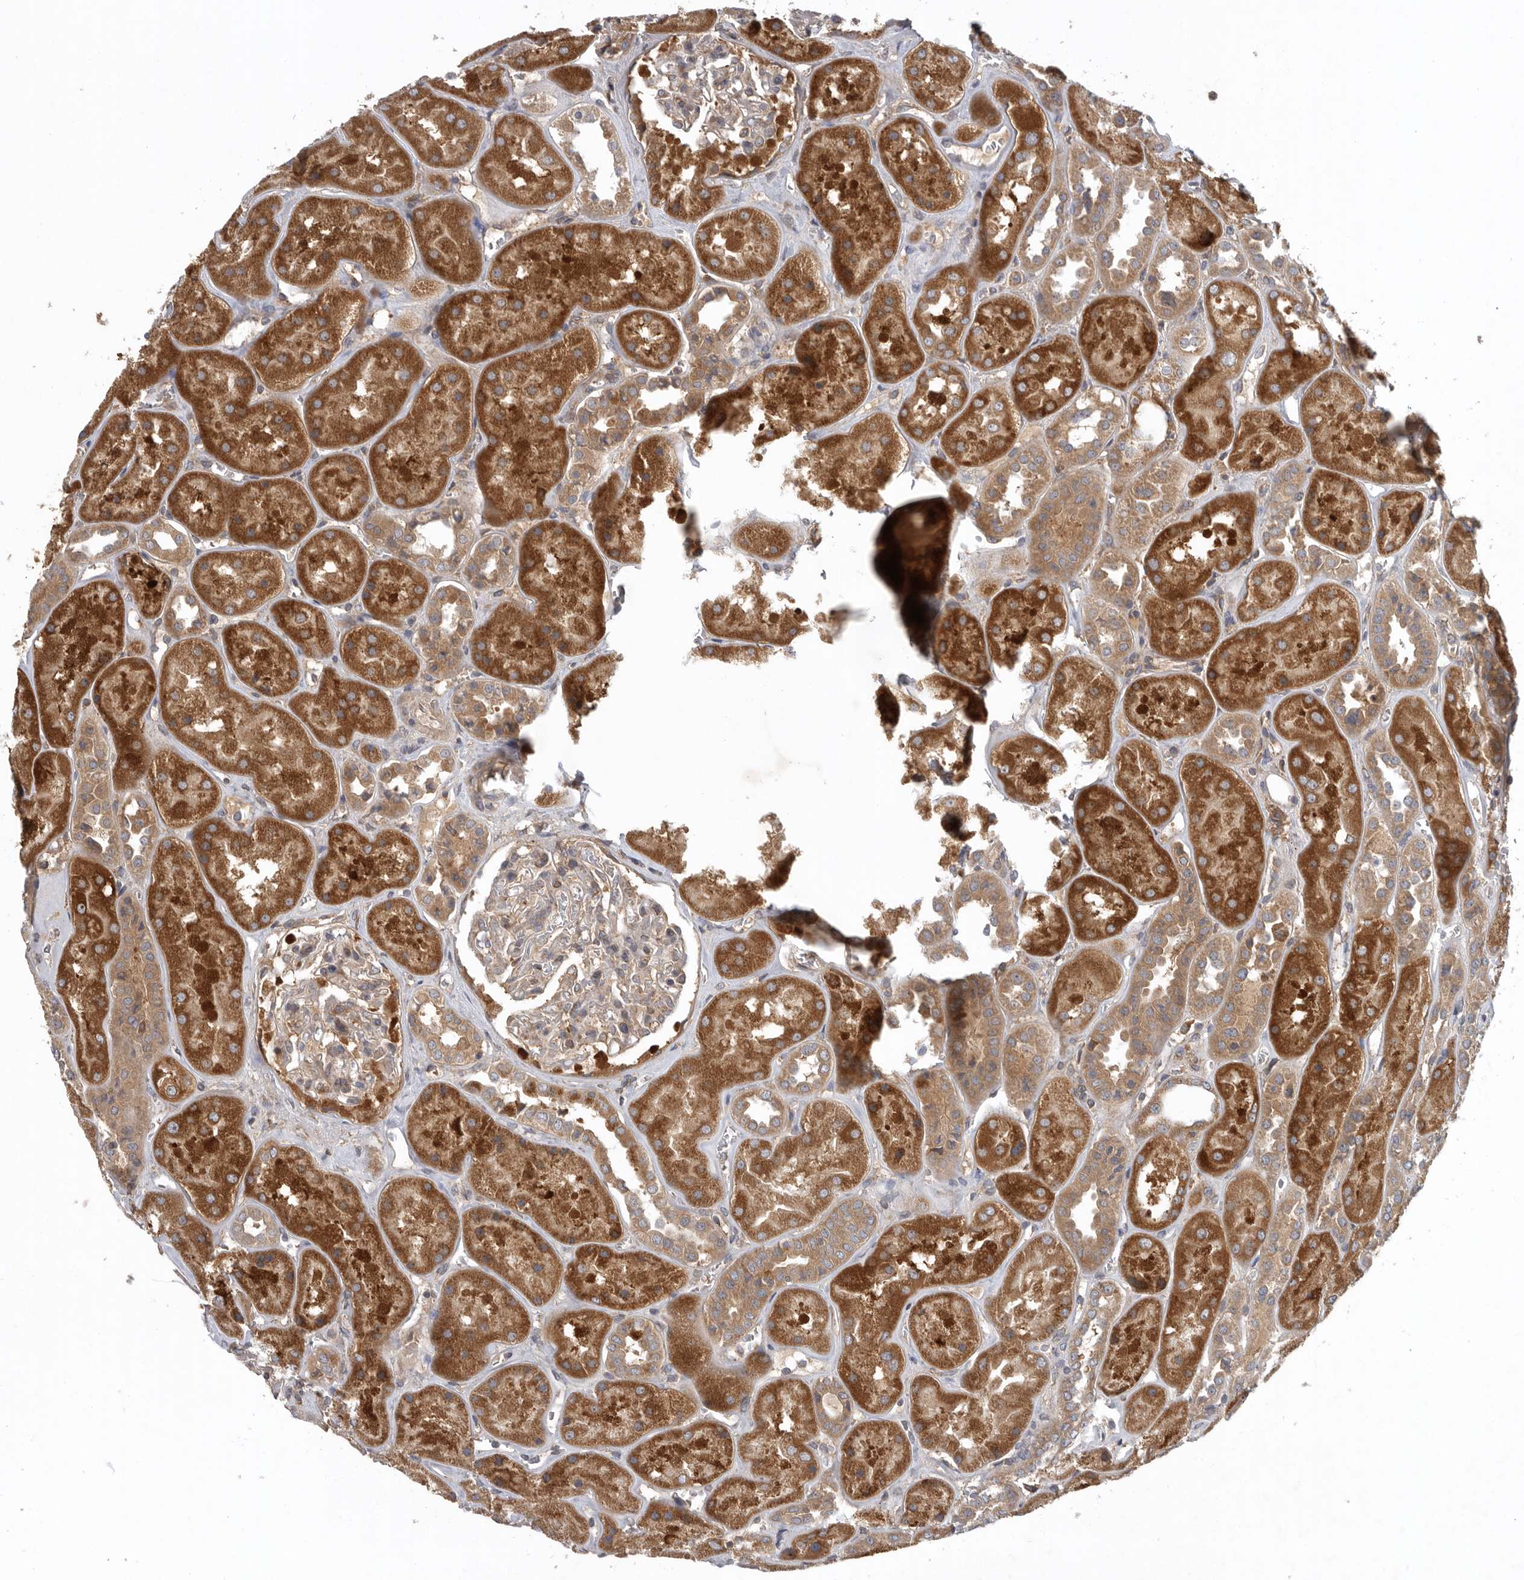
{"staining": {"intensity": "weak", "quantity": "25%-75%", "location": "cytoplasmic/membranous"}, "tissue": "kidney", "cell_type": "Cells in glomeruli", "image_type": "normal", "snomed": [{"axis": "morphology", "description": "Normal tissue, NOS"}, {"axis": "topography", "description": "Kidney"}], "caption": "Immunohistochemical staining of normal kidney shows low levels of weak cytoplasmic/membranous staining in about 25%-75% of cells in glomeruli.", "gene": "C1orf109", "patient": {"sex": "male", "age": 70}}